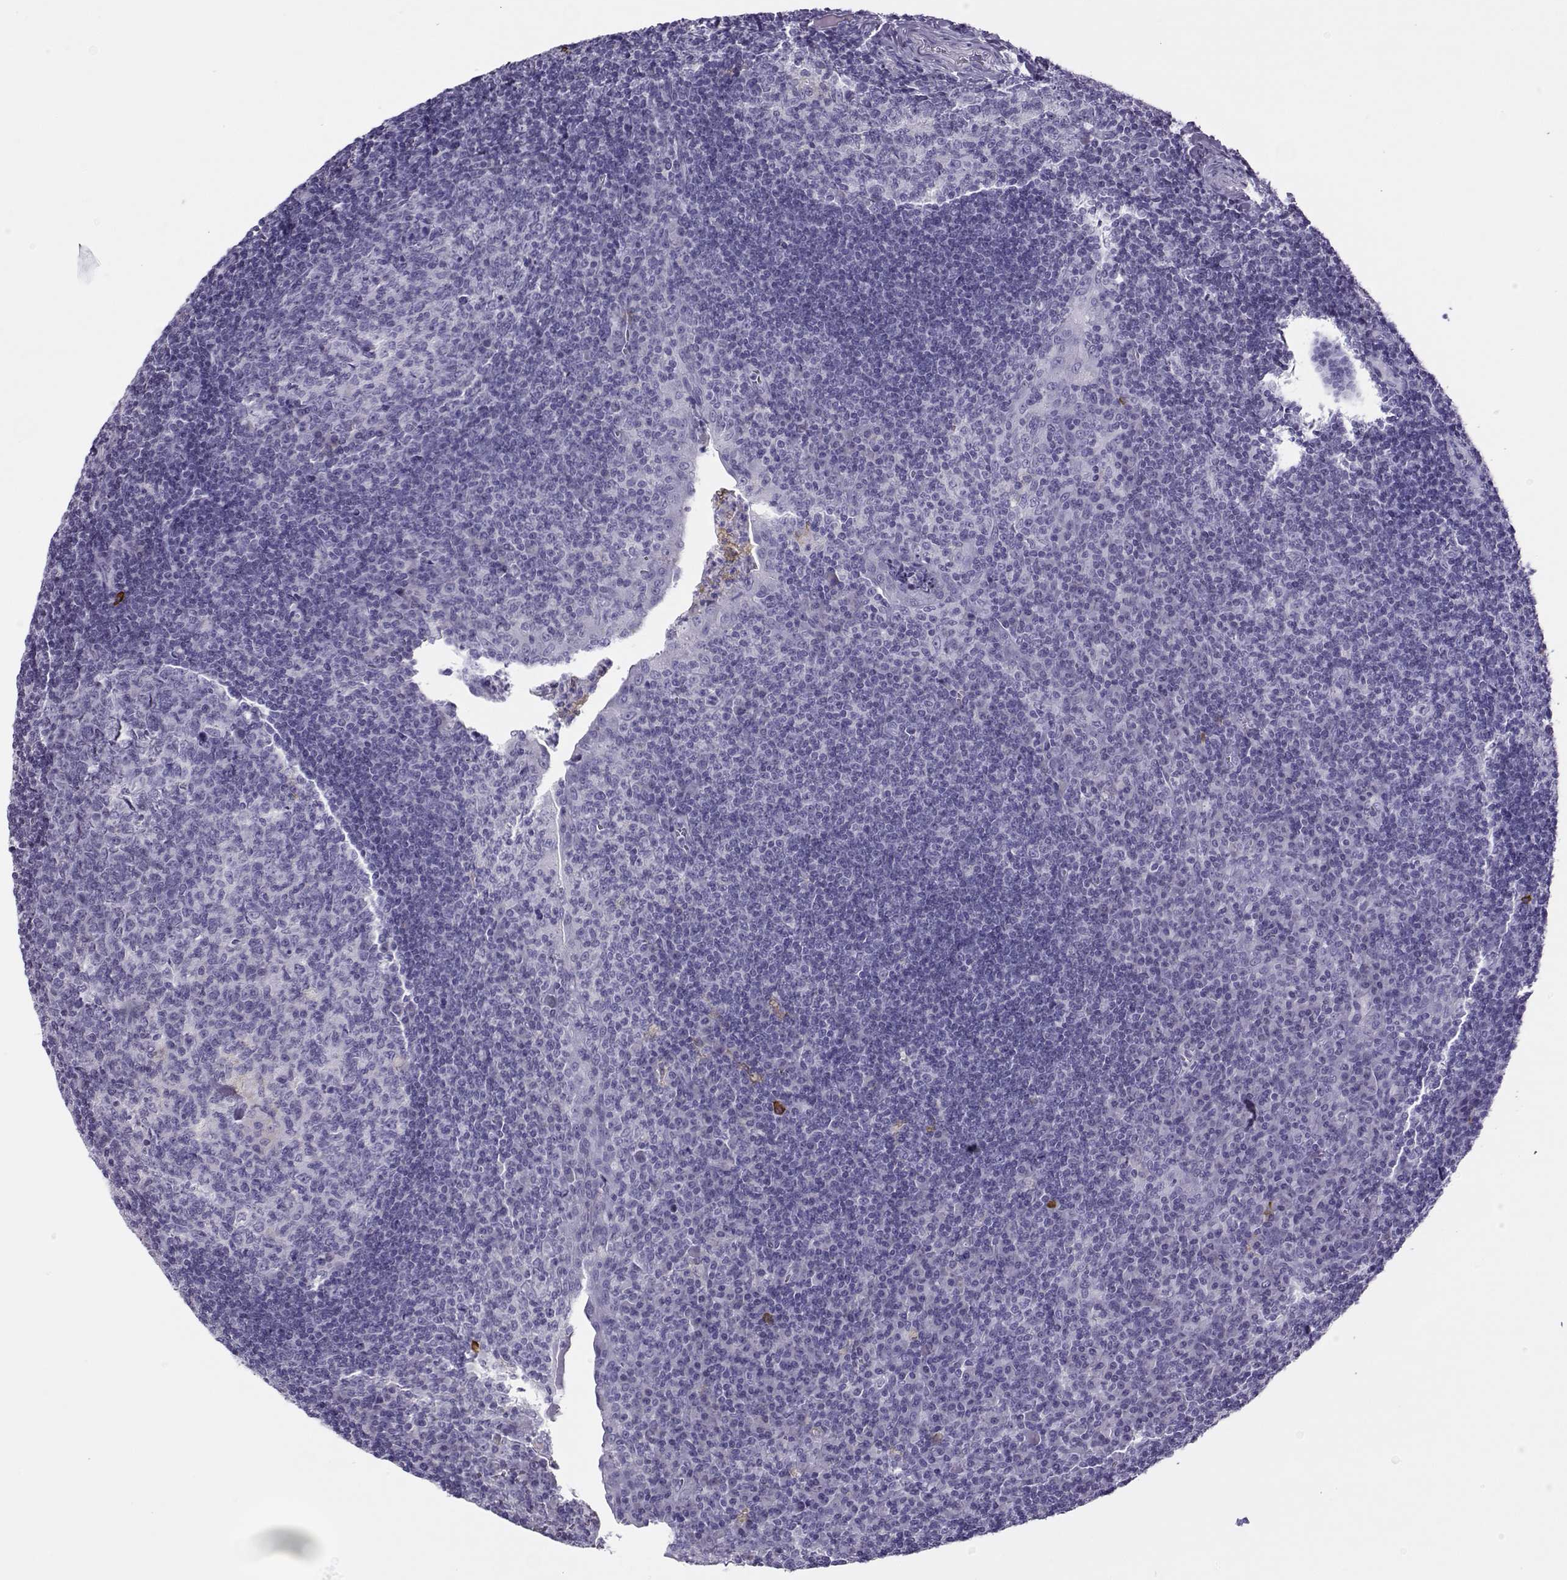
{"staining": {"intensity": "negative", "quantity": "none", "location": "none"}, "tissue": "tonsil", "cell_type": "Germinal center cells", "image_type": "normal", "snomed": [{"axis": "morphology", "description": "Normal tissue, NOS"}, {"axis": "topography", "description": "Tonsil"}], "caption": "Photomicrograph shows no protein expression in germinal center cells of unremarkable tonsil. The staining is performed using DAB brown chromogen with nuclei counter-stained in using hematoxylin.", "gene": "LINGO1", "patient": {"sex": "female", "age": 12}}